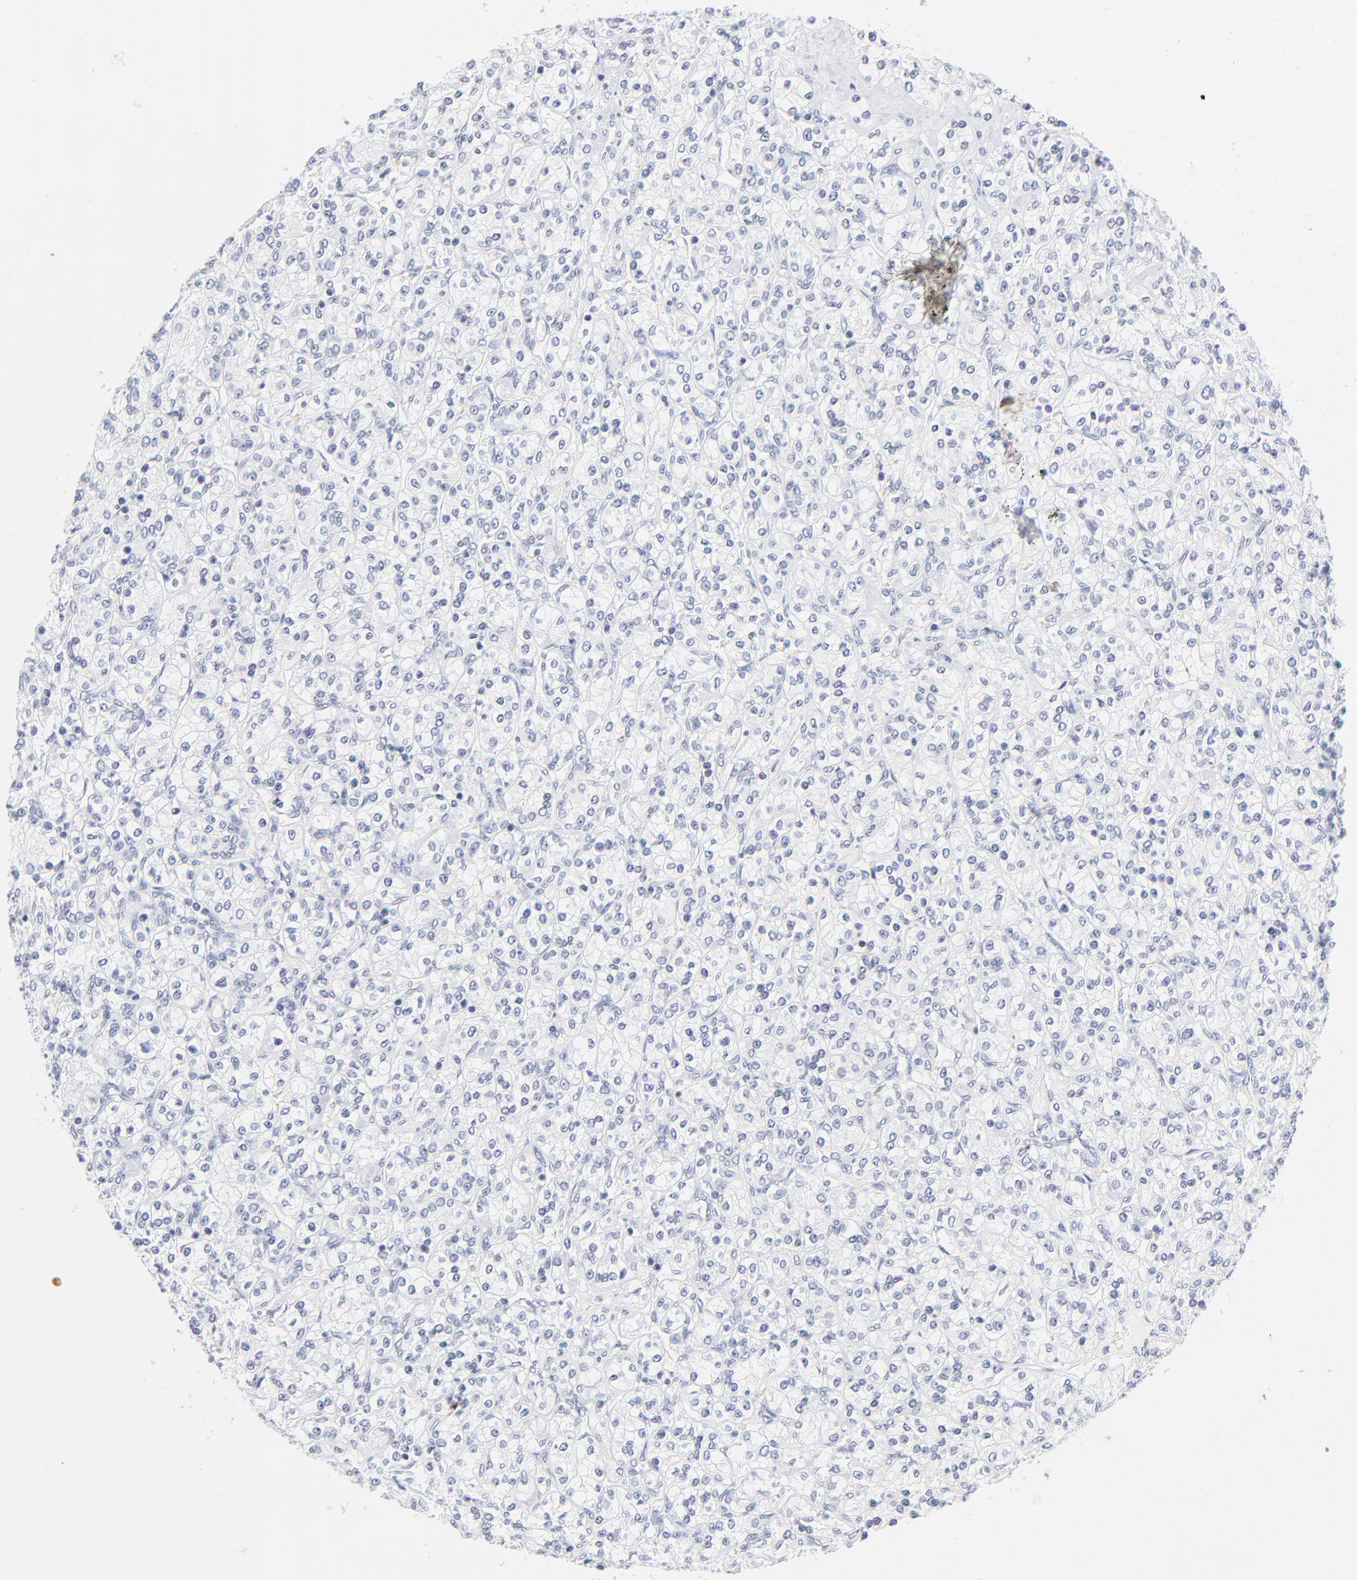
{"staining": {"intensity": "negative", "quantity": "none", "location": "none"}, "tissue": "renal cancer", "cell_type": "Tumor cells", "image_type": "cancer", "snomed": [{"axis": "morphology", "description": "Adenocarcinoma, NOS"}, {"axis": "topography", "description": "Kidney"}], "caption": "This micrograph is of renal cancer stained with immunohistochemistry to label a protein in brown with the nuclei are counter-stained blue. There is no staining in tumor cells.", "gene": "ZNF74", "patient": {"sex": "male", "age": 77}}